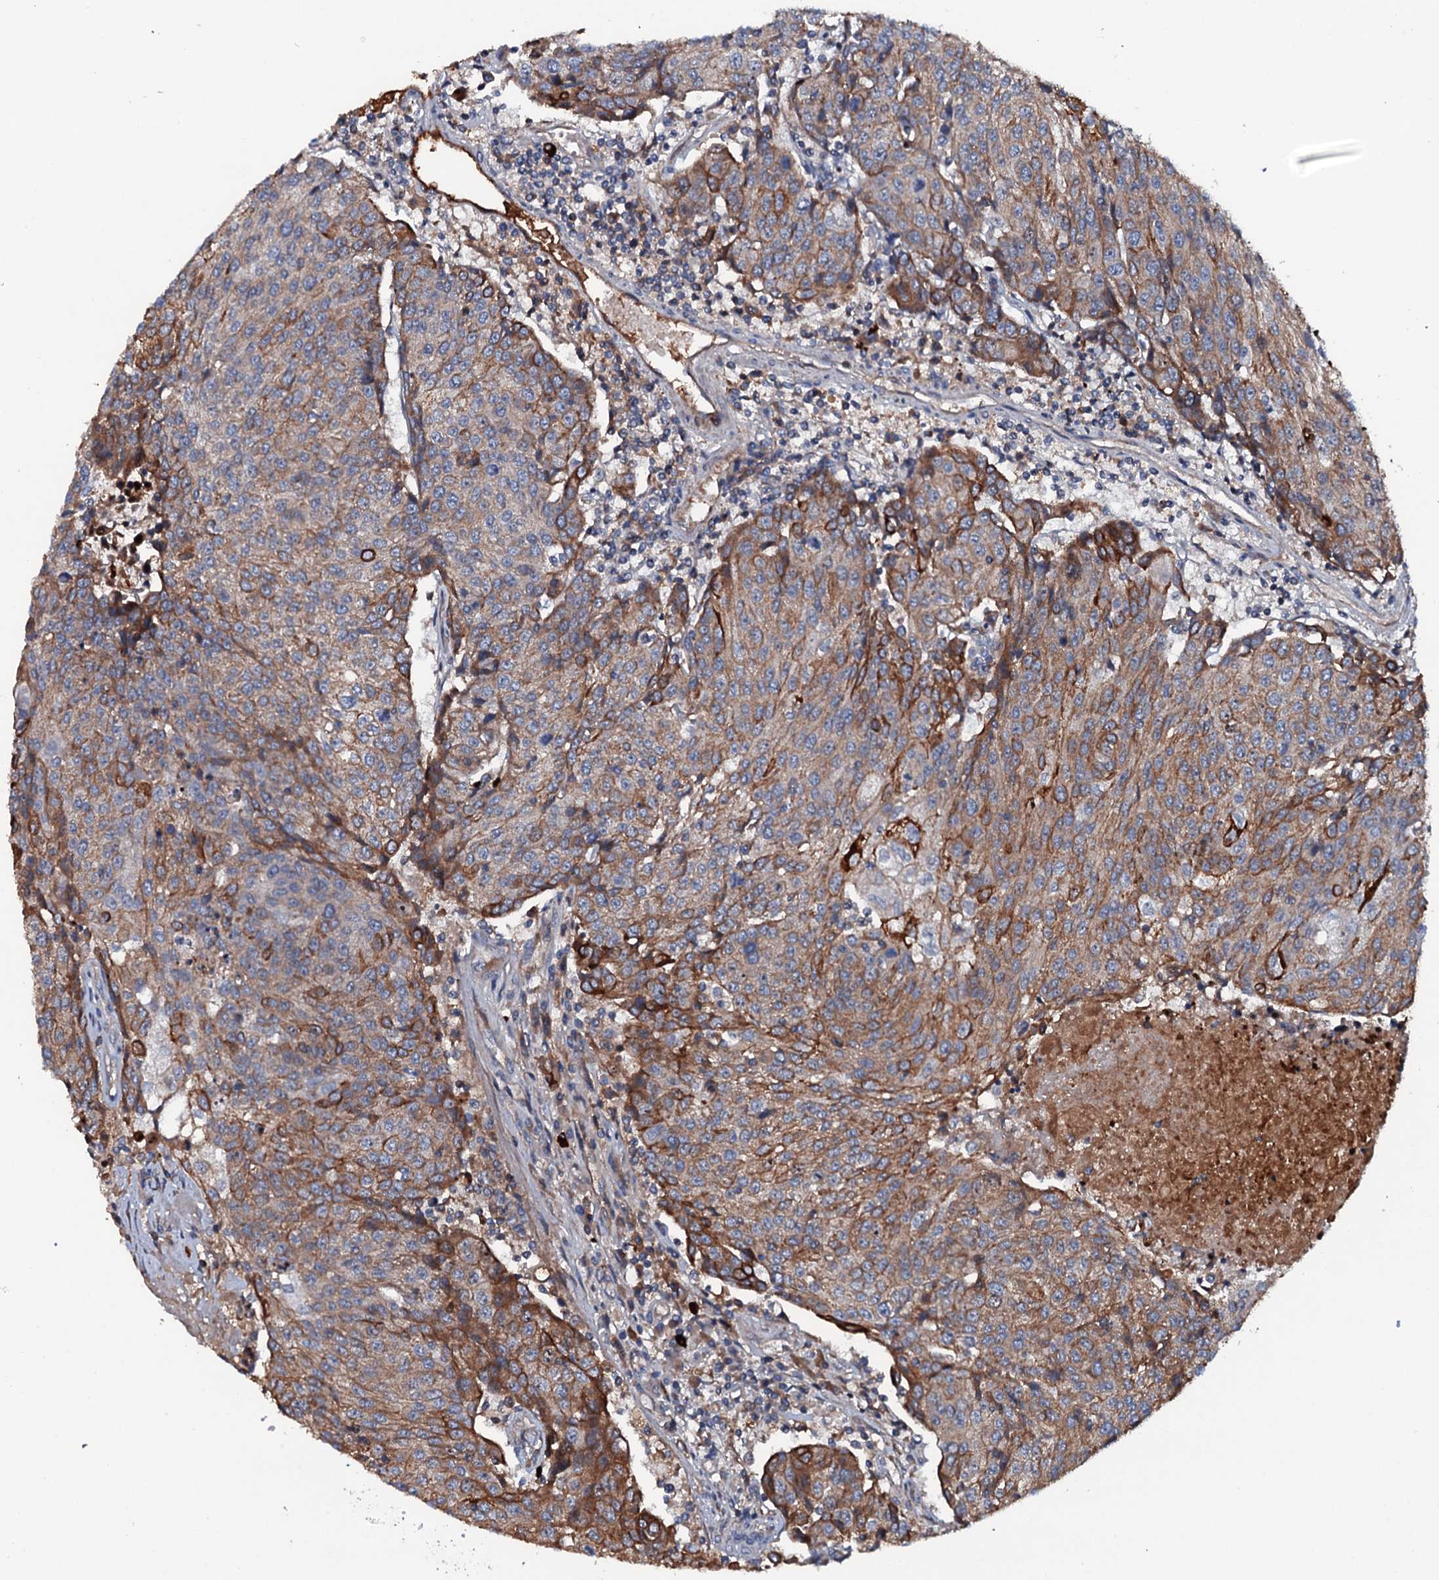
{"staining": {"intensity": "strong", "quantity": "25%-75%", "location": "cytoplasmic/membranous"}, "tissue": "urothelial cancer", "cell_type": "Tumor cells", "image_type": "cancer", "snomed": [{"axis": "morphology", "description": "Urothelial carcinoma, High grade"}, {"axis": "topography", "description": "Urinary bladder"}], "caption": "DAB immunohistochemical staining of urothelial cancer displays strong cytoplasmic/membranous protein expression in about 25%-75% of tumor cells.", "gene": "NEK1", "patient": {"sex": "female", "age": 85}}